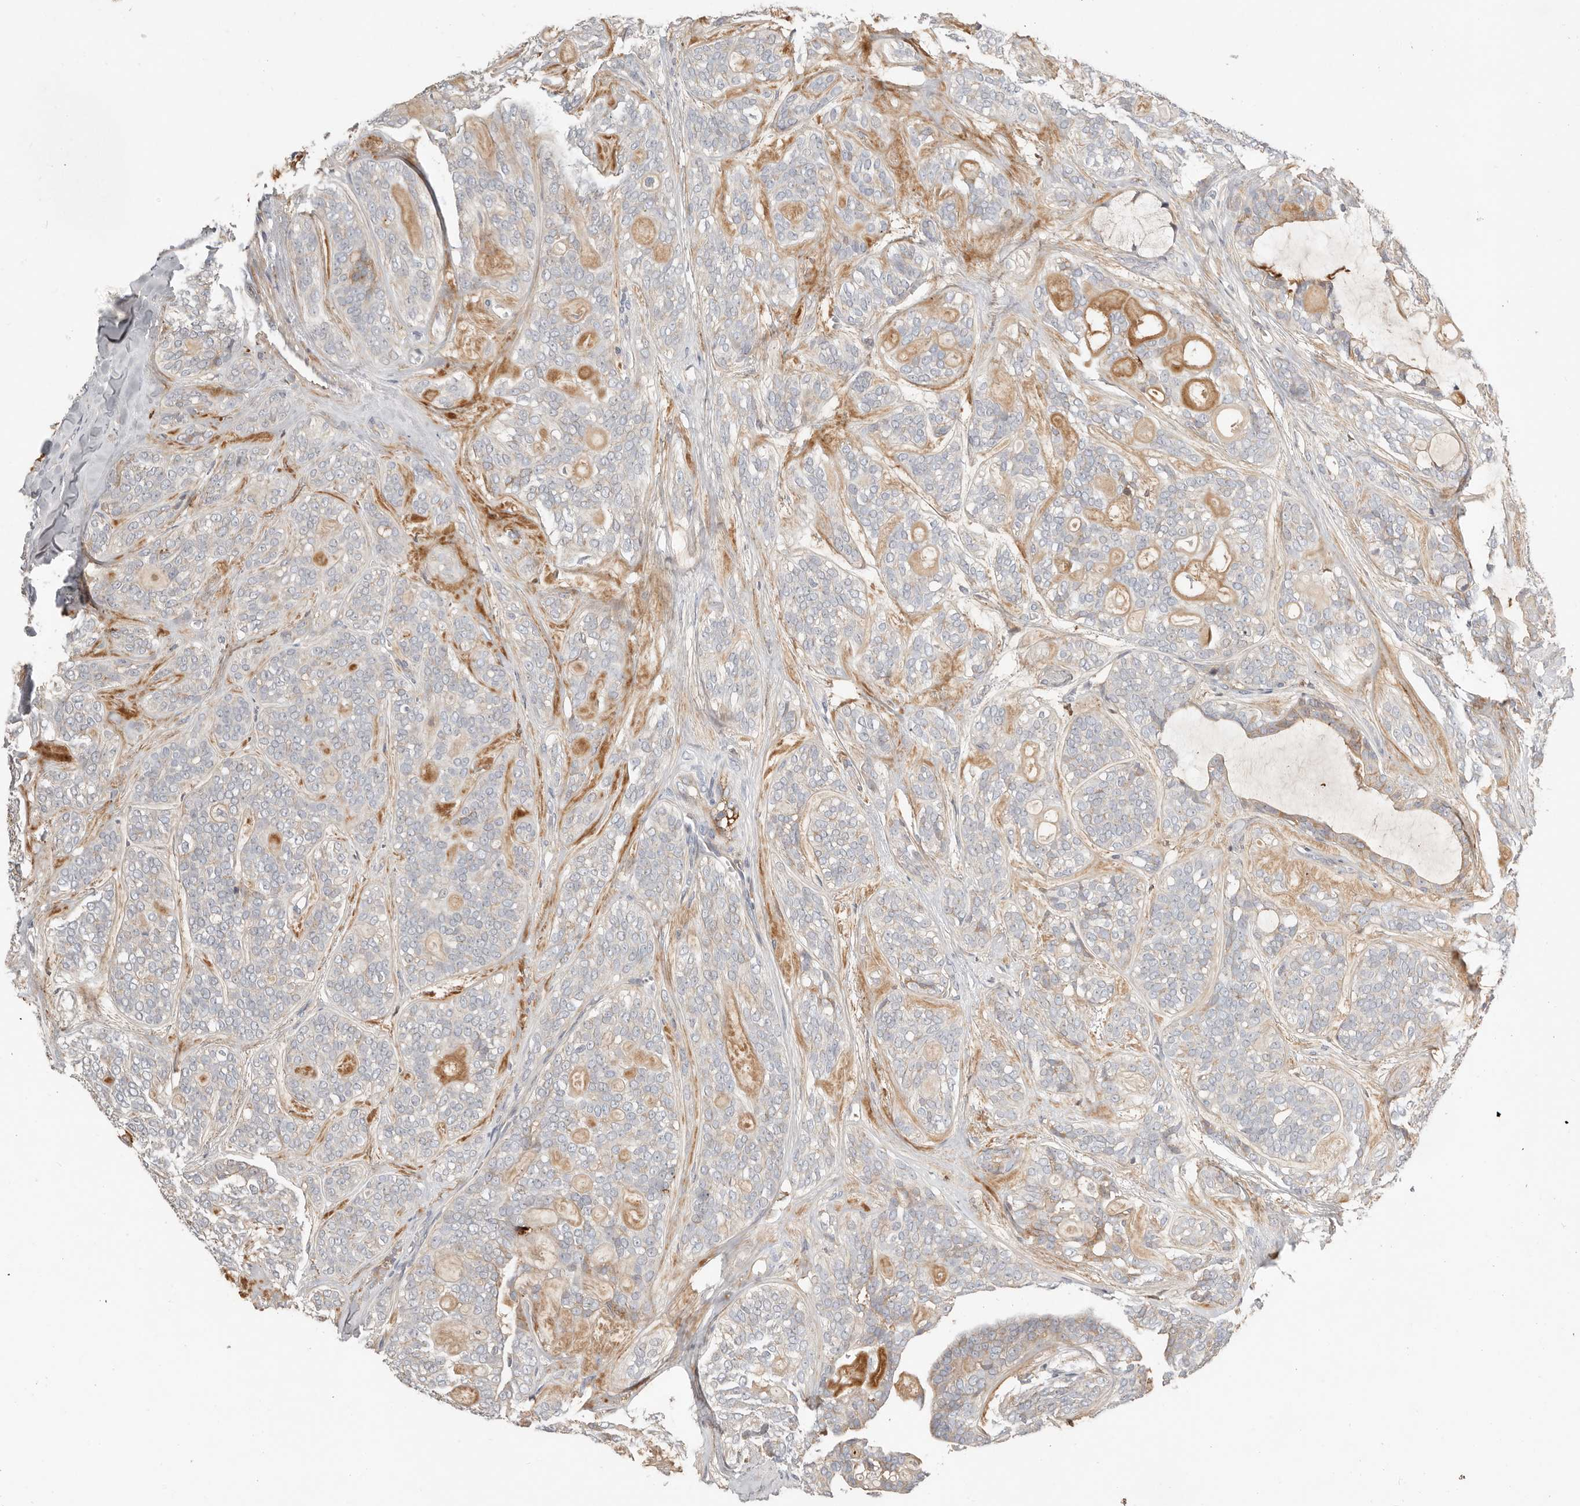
{"staining": {"intensity": "negative", "quantity": "none", "location": "none"}, "tissue": "head and neck cancer", "cell_type": "Tumor cells", "image_type": "cancer", "snomed": [{"axis": "morphology", "description": "Adenocarcinoma, NOS"}, {"axis": "topography", "description": "Head-Neck"}], "caption": "Head and neck adenocarcinoma was stained to show a protein in brown. There is no significant positivity in tumor cells.", "gene": "MTFR2", "patient": {"sex": "male", "age": 66}}